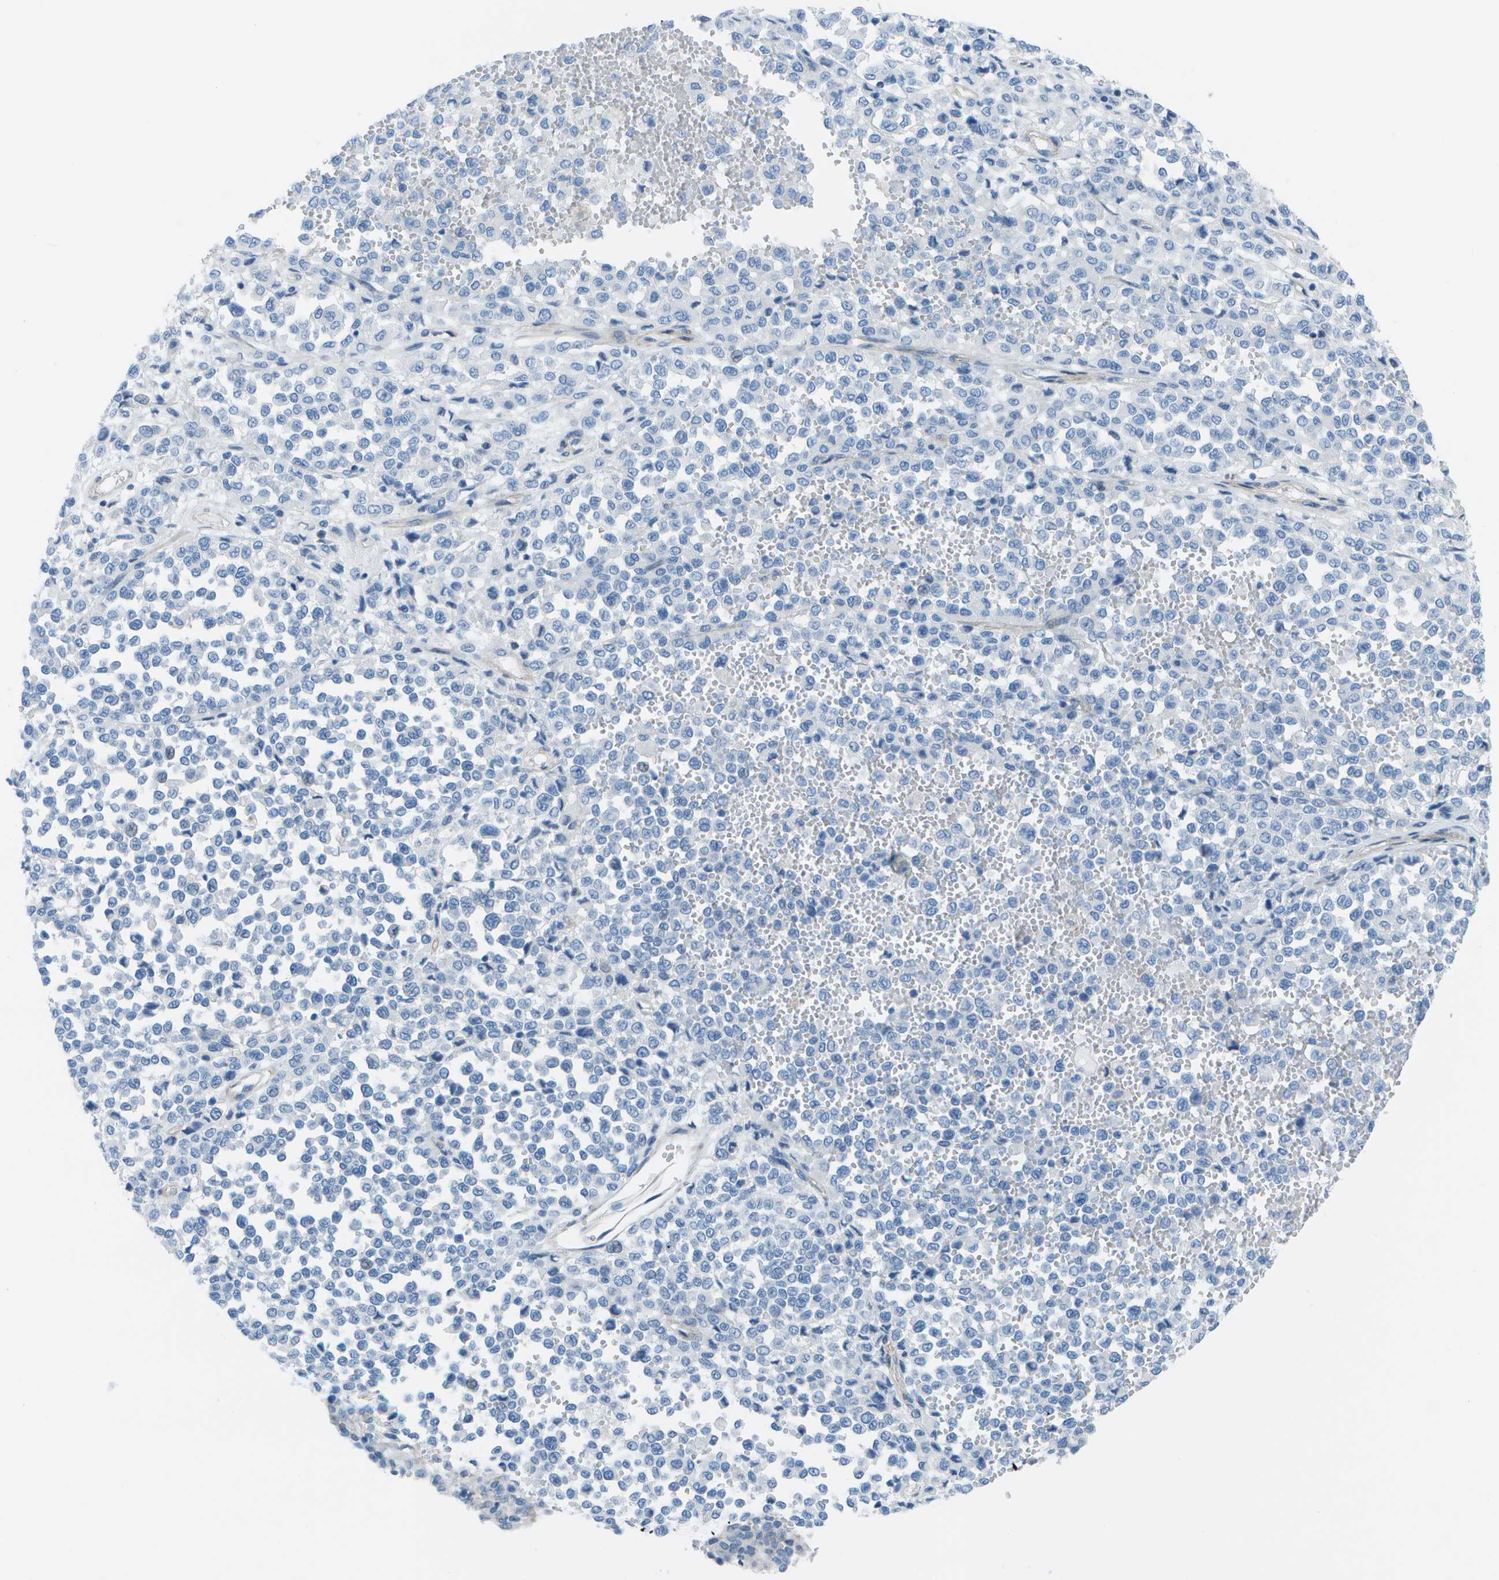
{"staining": {"intensity": "negative", "quantity": "none", "location": "none"}, "tissue": "melanoma", "cell_type": "Tumor cells", "image_type": "cancer", "snomed": [{"axis": "morphology", "description": "Malignant melanoma, Metastatic site"}, {"axis": "topography", "description": "Pancreas"}], "caption": "This histopathology image is of melanoma stained with immunohistochemistry to label a protein in brown with the nuclei are counter-stained blue. There is no positivity in tumor cells. The staining was performed using DAB (3,3'-diaminobenzidine) to visualize the protein expression in brown, while the nuclei were stained in blue with hematoxylin (Magnification: 20x).", "gene": "SORBS3", "patient": {"sex": "female", "age": 30}}